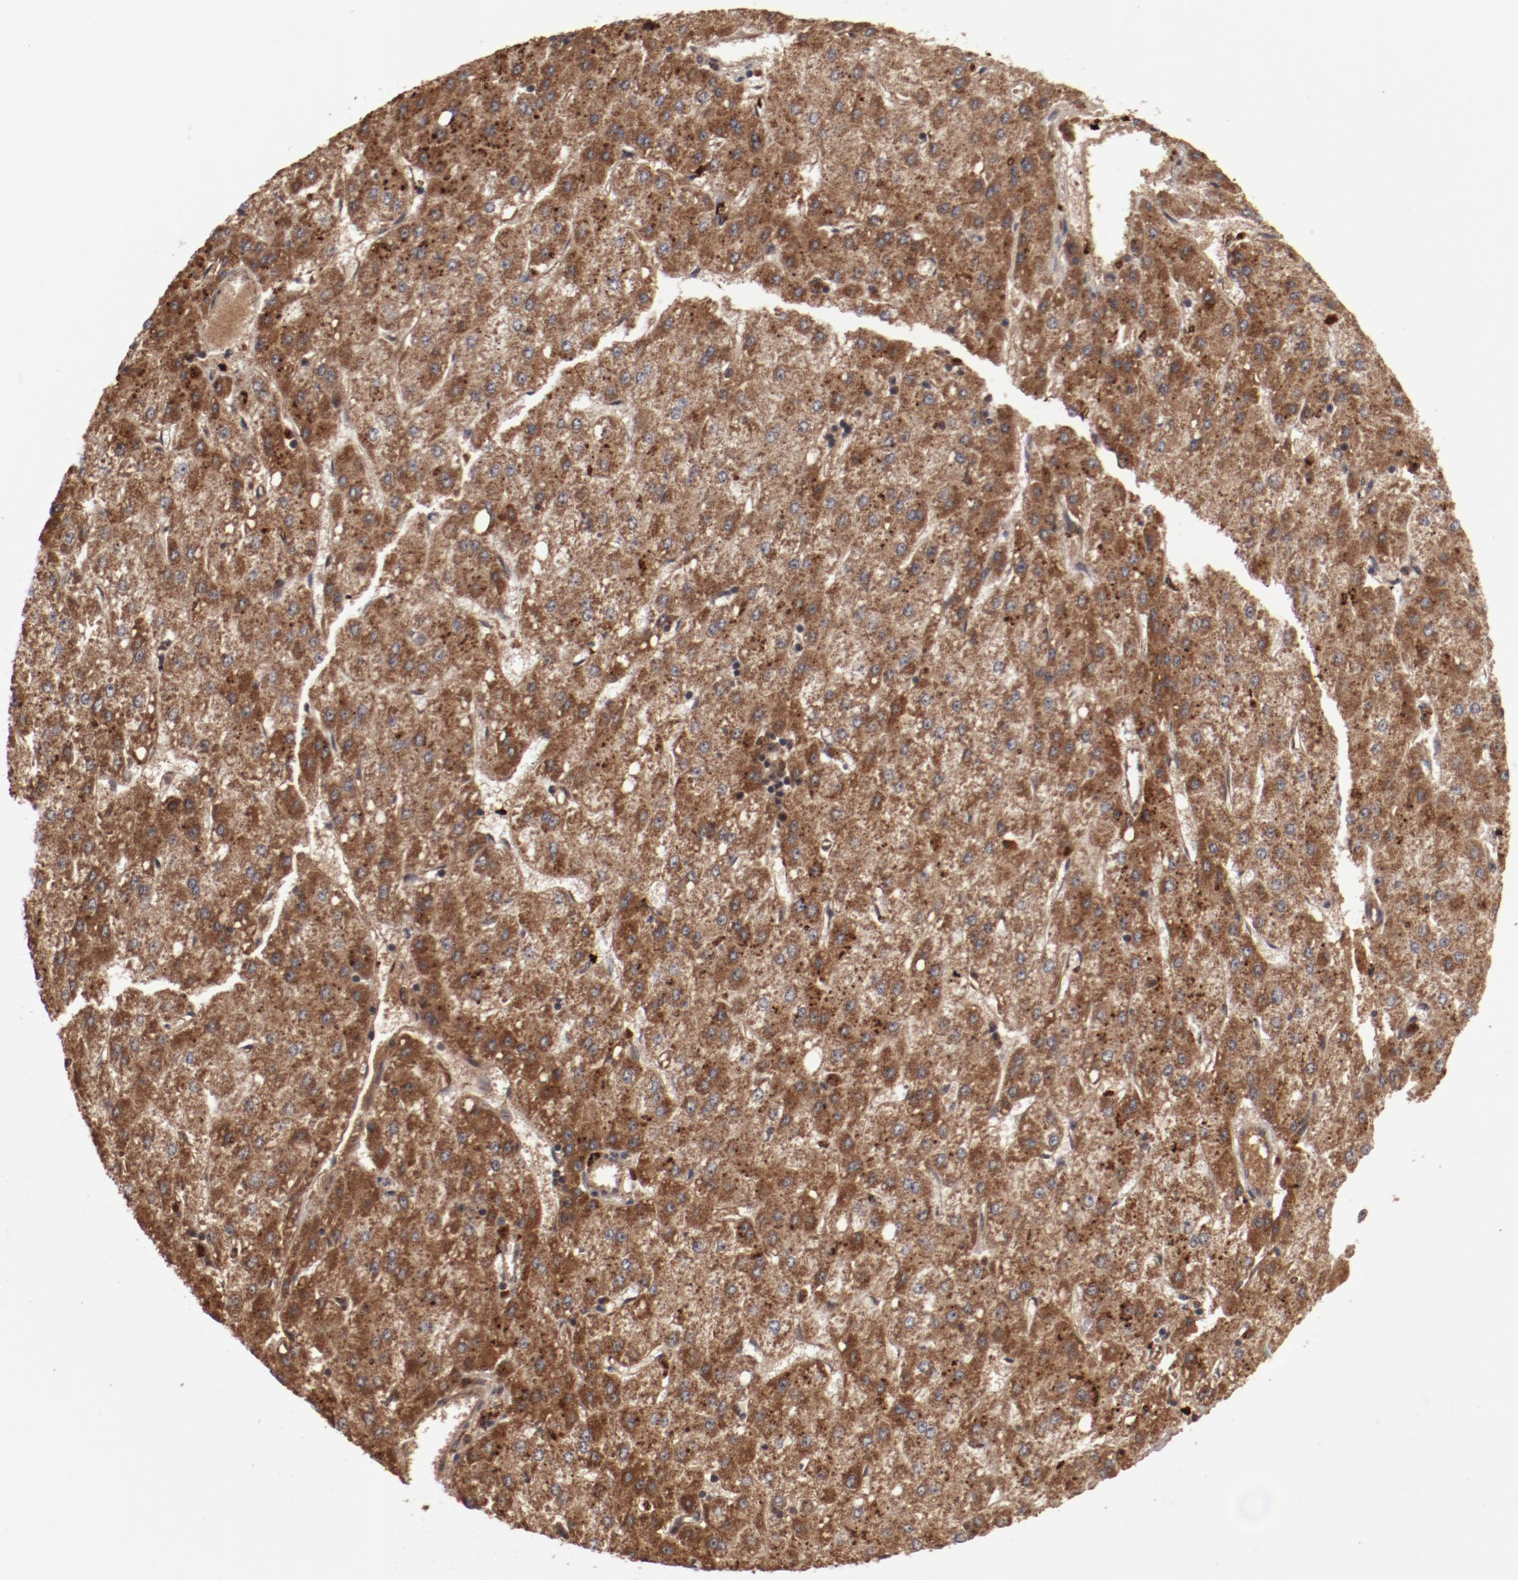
{"staining": {"intensity": "strong", "quantity": ">75%", "location": "cytoplasmic/membranous"}, "tissue": "liver cancer", "cell_type": "Tumor cells", "image_type": "cancer", "snomed": [{"axis": "morphology", "description": "Carcinoma, Hepatocellular, NOS"}, {"axis": "topography", "description": "Liver"}], "caption": "Protein analysis of hepatocellular carcinoma (liver) tissue exhibits strong cytoplasmic/membranous positivity in approximately >75% of tumor cells.", "gene": "TENM1", "patient": {"sex": "female", "age": 52}}